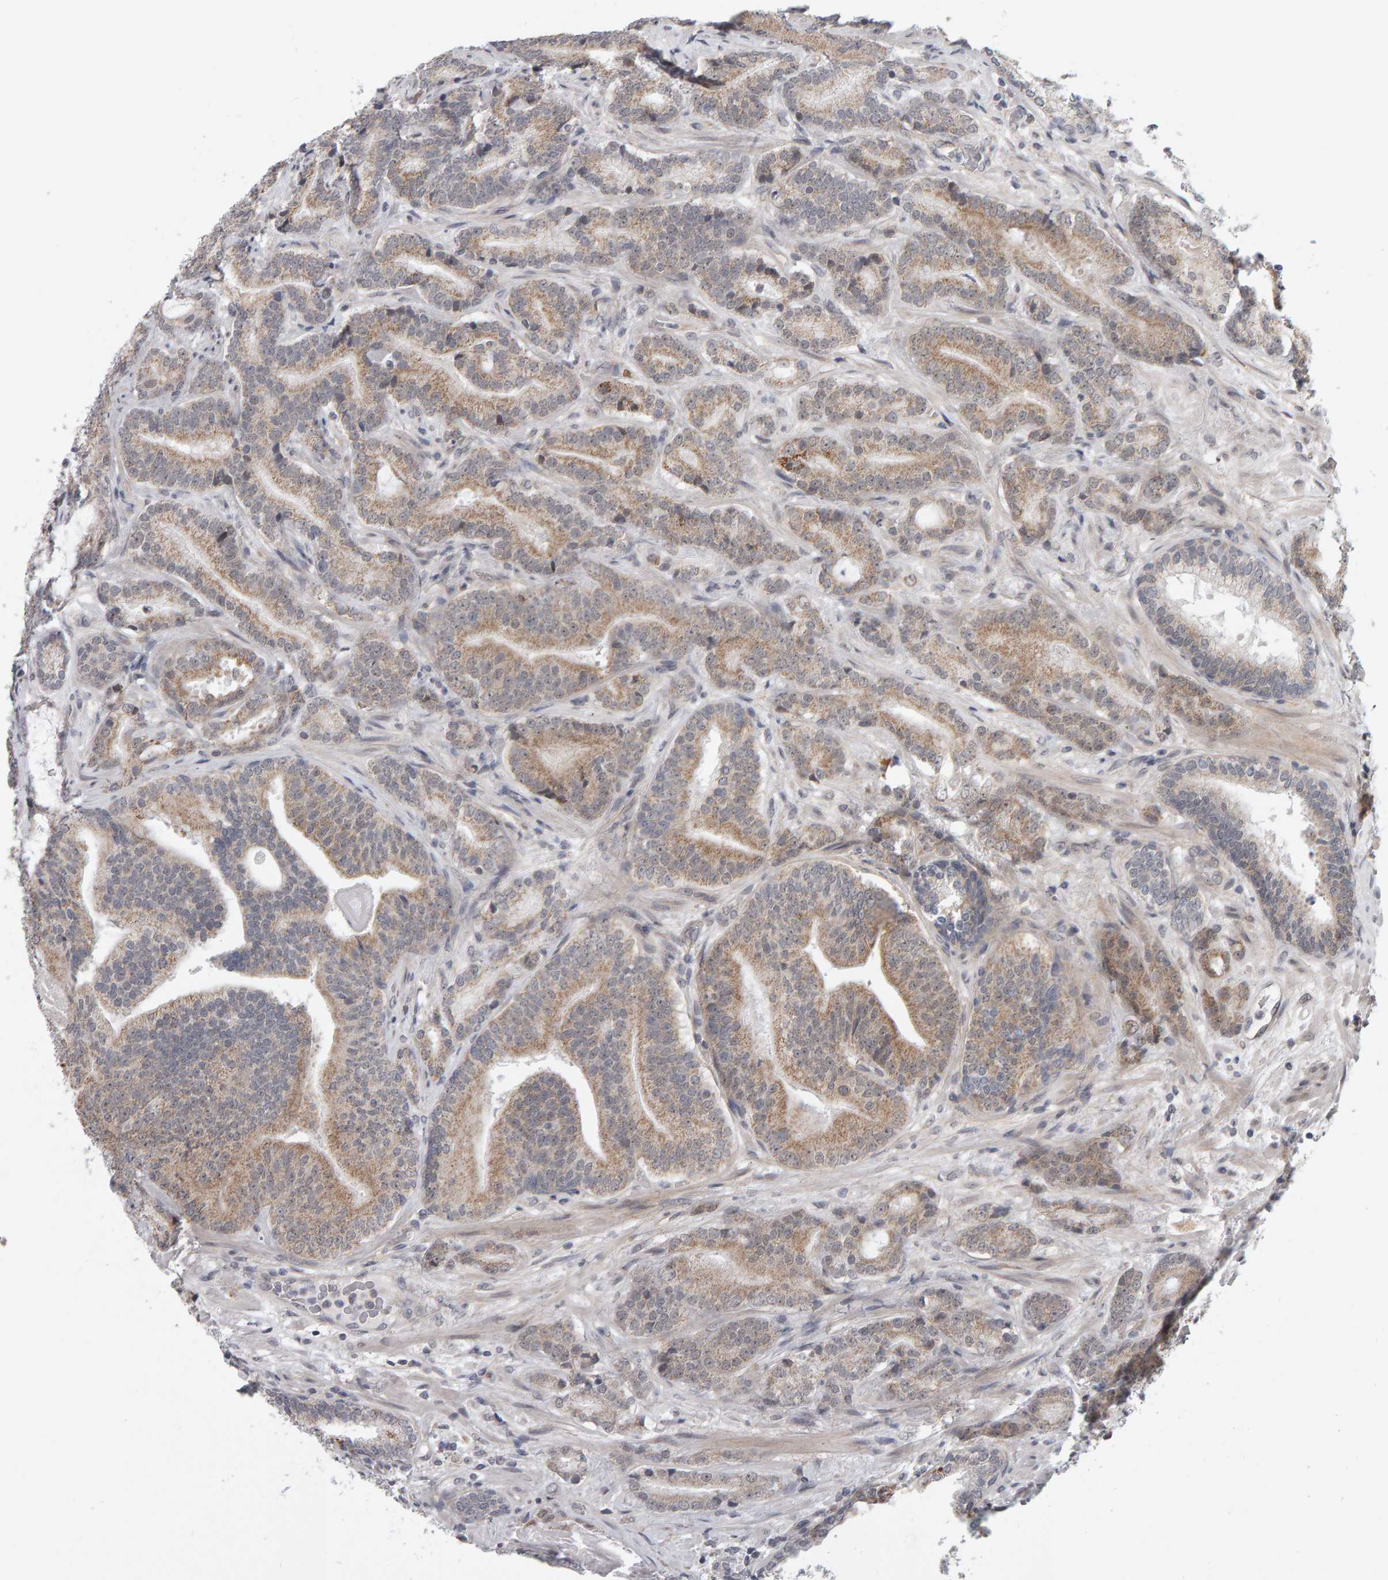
{"staining": {"intensity": "moderate", "quantity": ">75%", "location": "cytoplasmic/membranous"}, "tissue": "prostate cancer", "cell_type": "Tumor cells", "image_type": "cancer", "snomed": [{"axis": "morphology", "description": "Adenocarcinoma, High grade"}, {"axis": "topography", "description": "Prostate"}], "caption": "A micrograph showing moderate cytoplasmic/membranous expression in about >75% of tumor cells in prostate high-grade adenocarcinoma, as visualized by brown immunohistochemical staining.", "gene": "DAP3", "patient": {"sex": "male", "age": 55}}